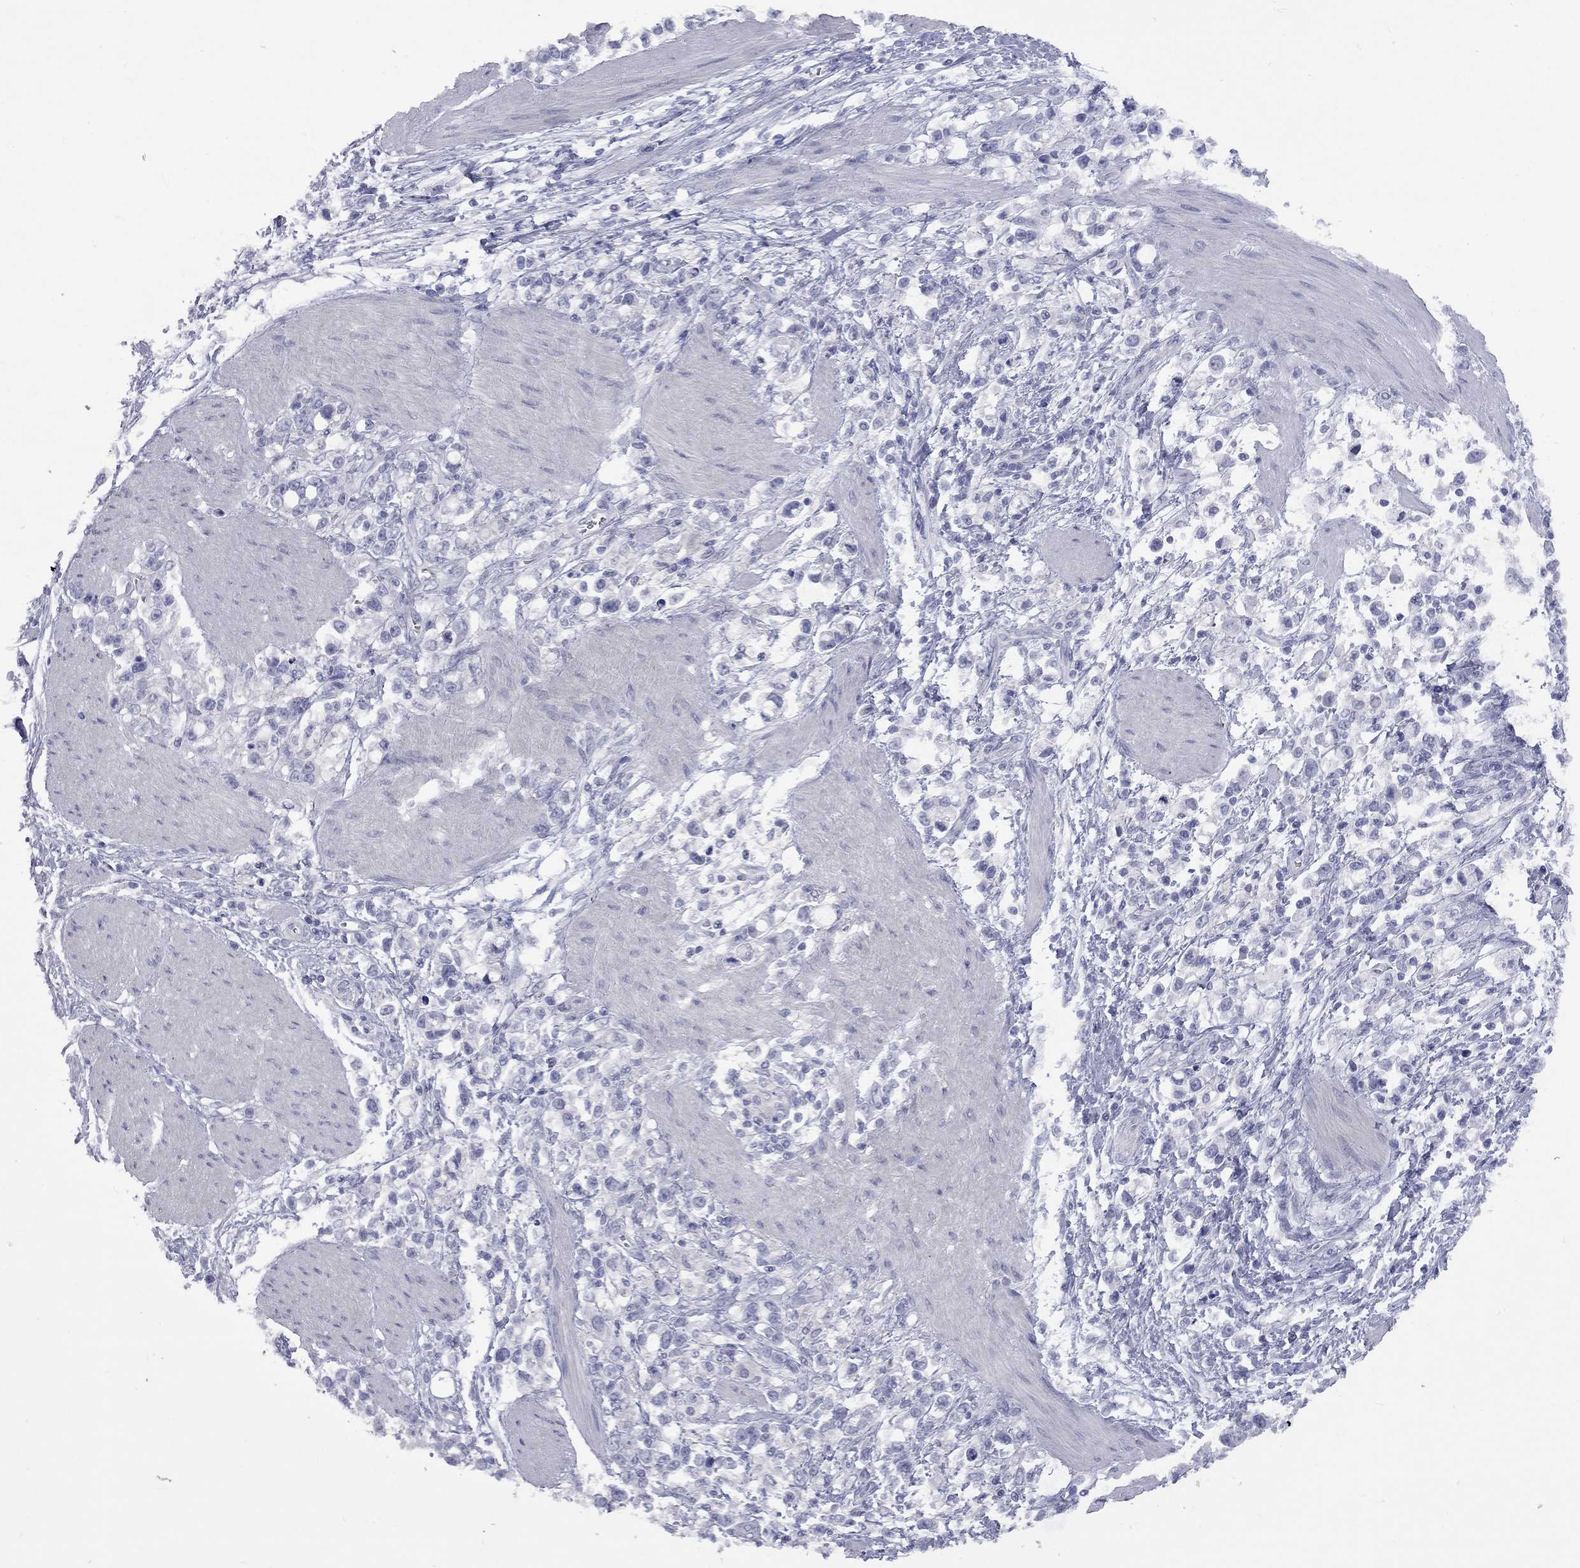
{"staining": {"intensity": "negative", "quantity": "none", "location": "none"}, "tissue": "stomach cancer", "cell_type": "Tumor cells", "image_type": "cancer", "snomed": [{"axis": "morphology", "description": "Adenocarcinoma, NOS"}, {"axis": "topography", "description": "Stomach"}], "caption": "Human stomach cancer stained for a protein using immunohistochemistry exhibits no staining in tumor cells.", "gene": "ABCB4", "patient": {"sex": "male", "age": 63}}